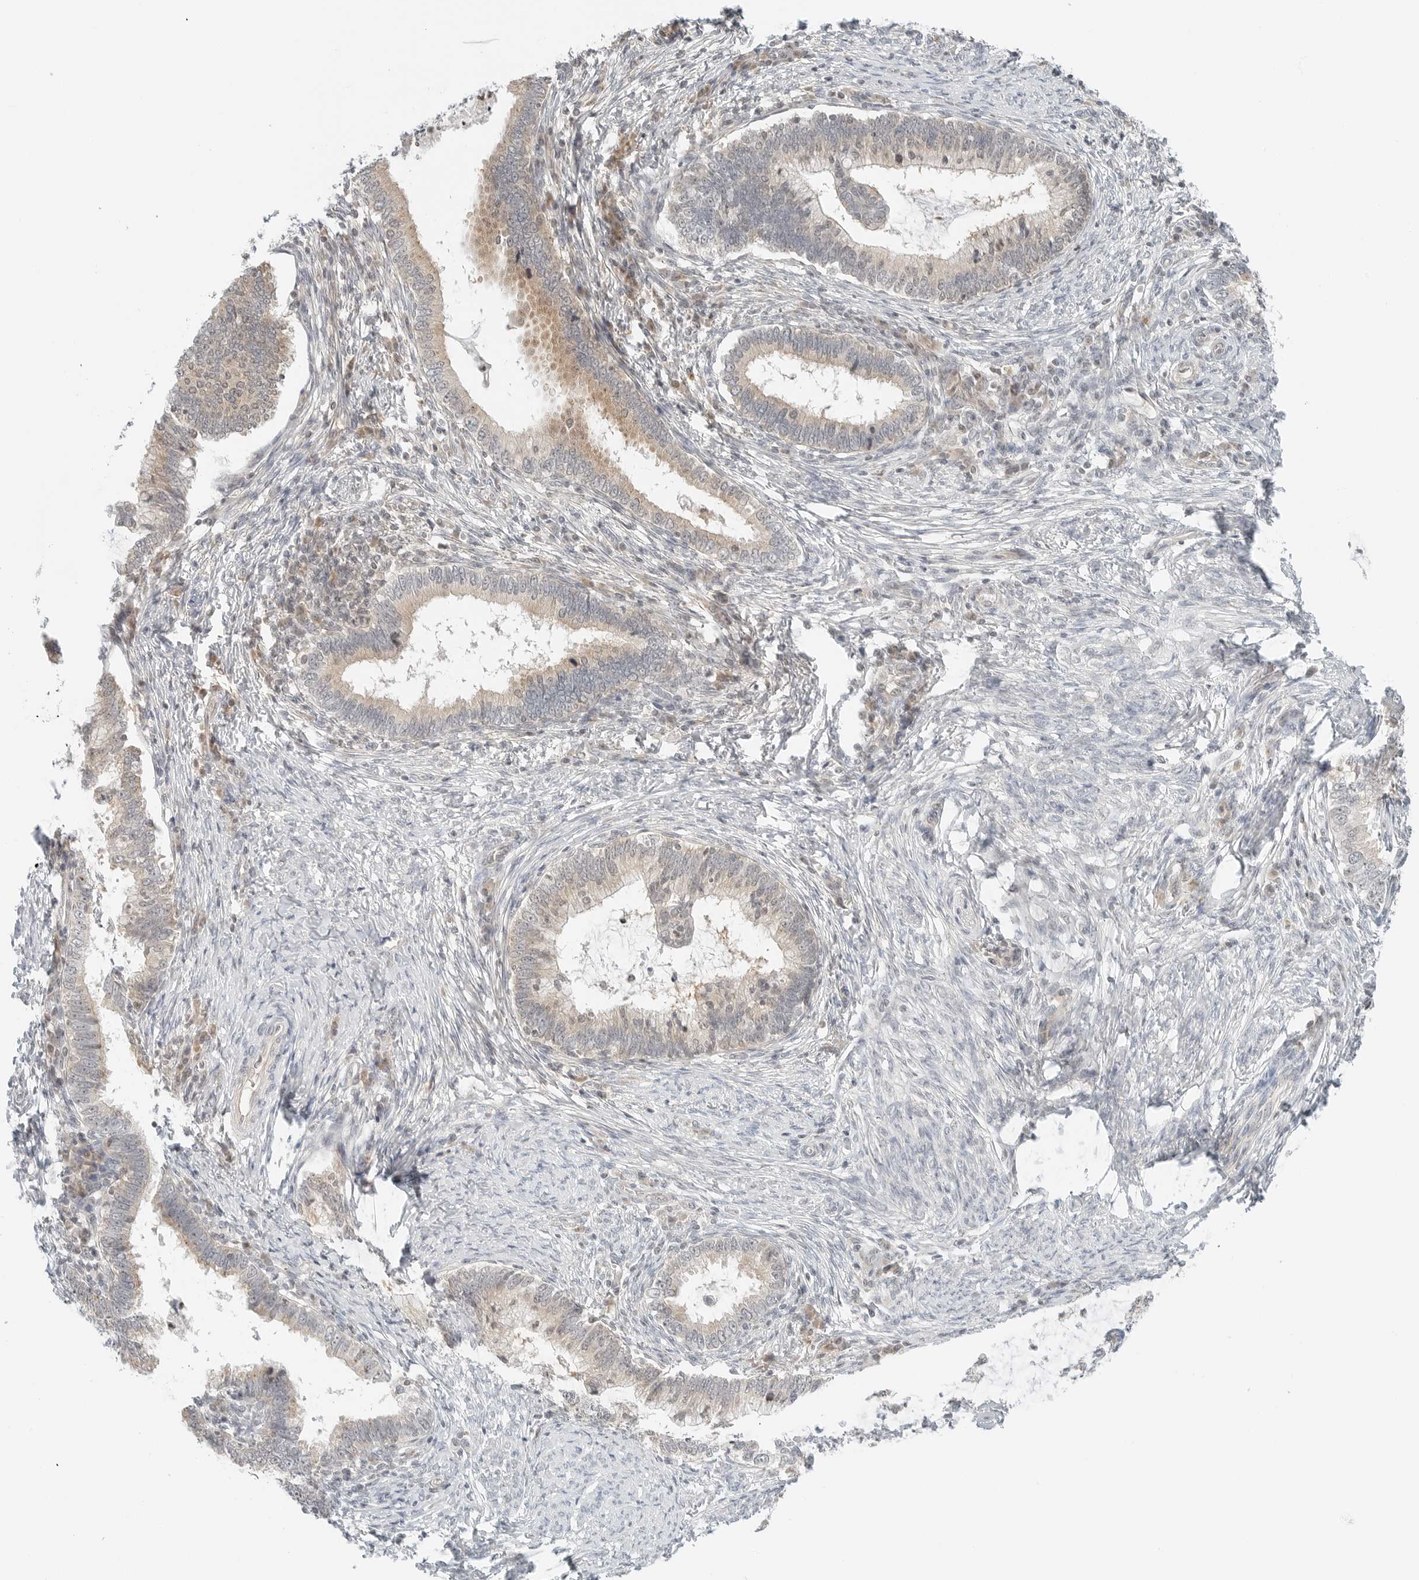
{"staining": {"intensity": "weak", "quantity": "25%-75%", "location": "cytoplasmic/membranous"}, "tissue": "cervical cancer", "cell_type": "Tumor cells", "image_type": "cancer", "snomed": [{"axis": "morphology", "description": "Adenocarcinoma, NOS"}, {"axis": "topography", "description": "Cervix"}], "caption": "Adenocarcinoma (cervical) was stained to show a protein in brown. There is low levels of weak cytoplasmic/membranous positivity in about 25%-75% of tumor cells. The staining was performed using DAB, with brown indicating positive protein expression. Nuclei are stained blue with hematoxylin.", "gene": "IQCC", "patient": {"sex": "female", "age": 36}}